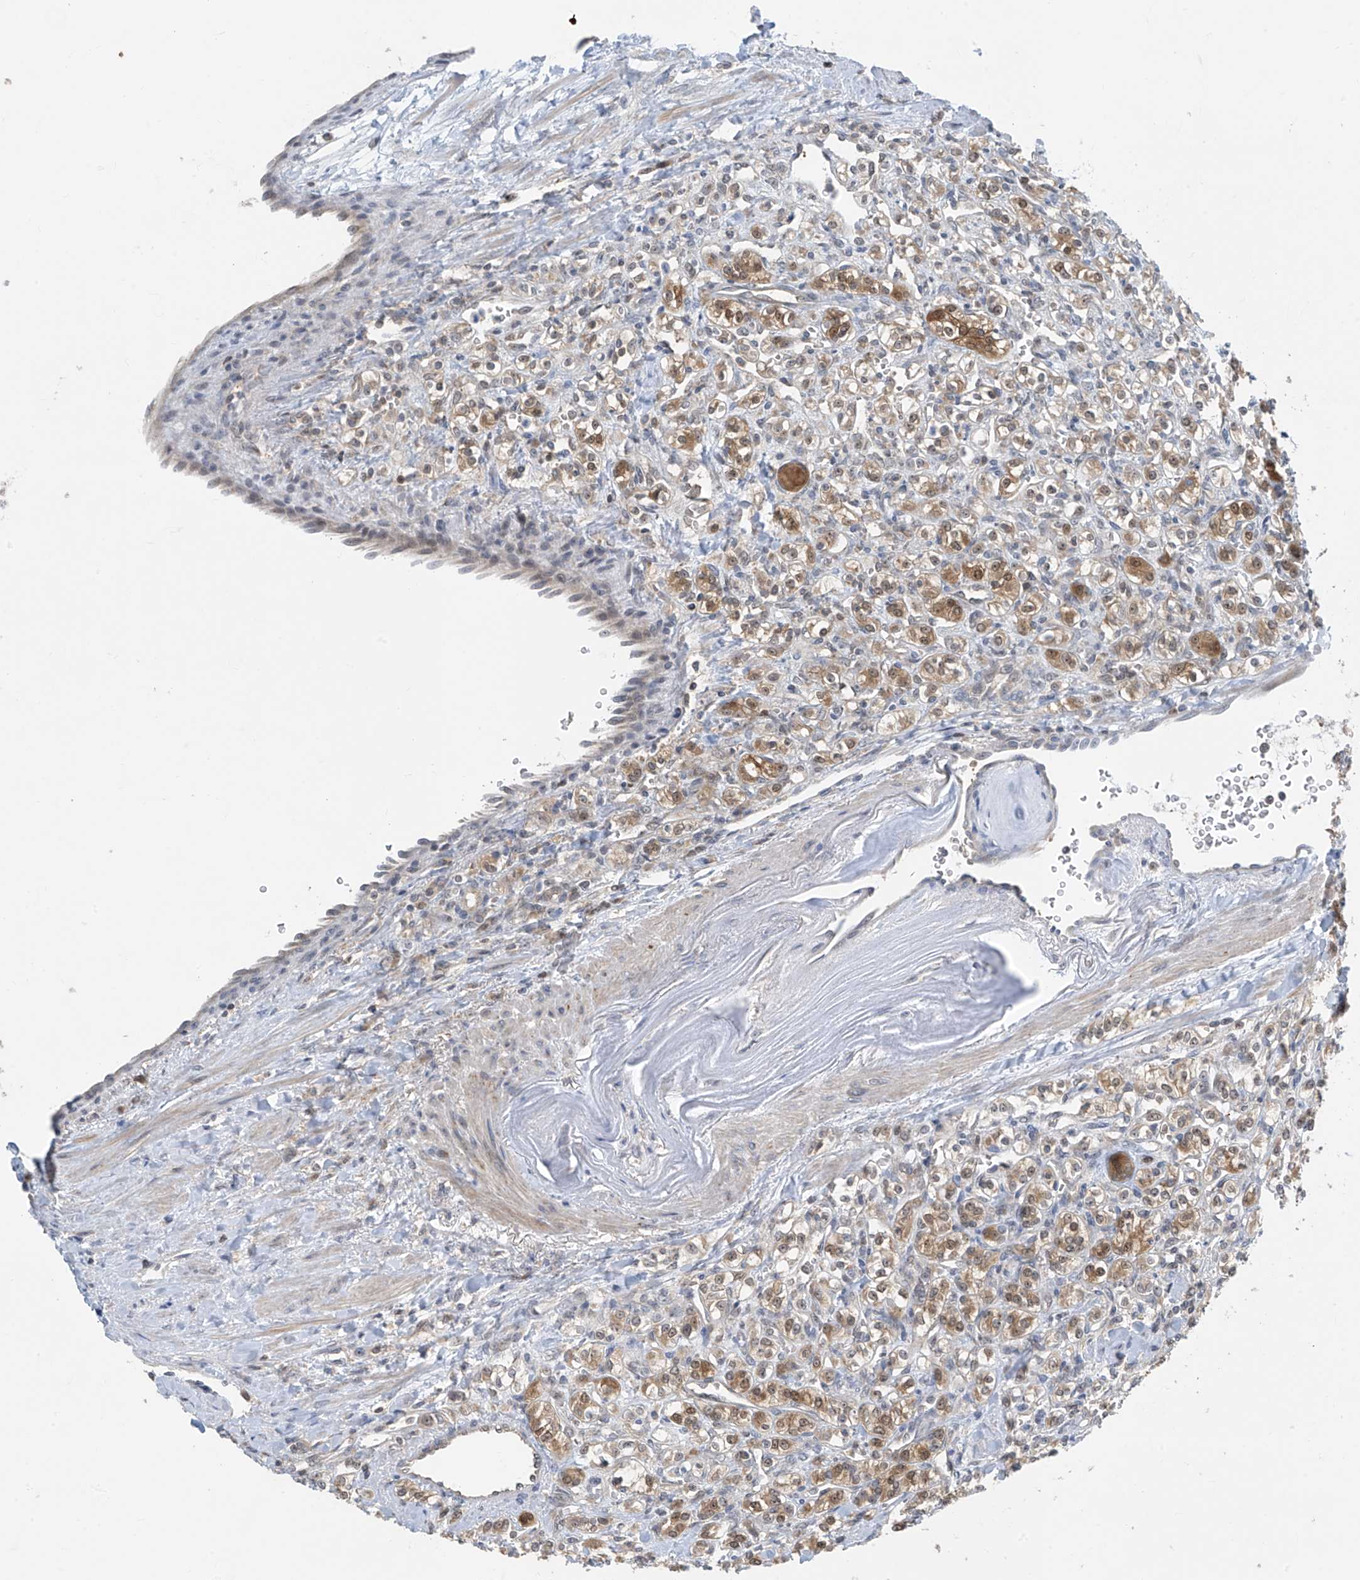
{"staining": {"intensity": "moderate", "quantity": ">75%", "location": "cytoplasmic/membranous"}, "tissue": "renal cancer", "cell_type": "Tumor cells", "image_type": "cancer", "snomed": [{"axis": "morphology", "description": "Adenocarcinoma, NOS"}, {"axis": "topography", "description": "Kidney"}], "caption": "Renal cancer stained with a brown dye reveals moderate cytoplasmic/membranous positive positivity in about >75% of tumor cells.", "gene": "TTC38", "patient": {"sex": "male", "age": 77}}